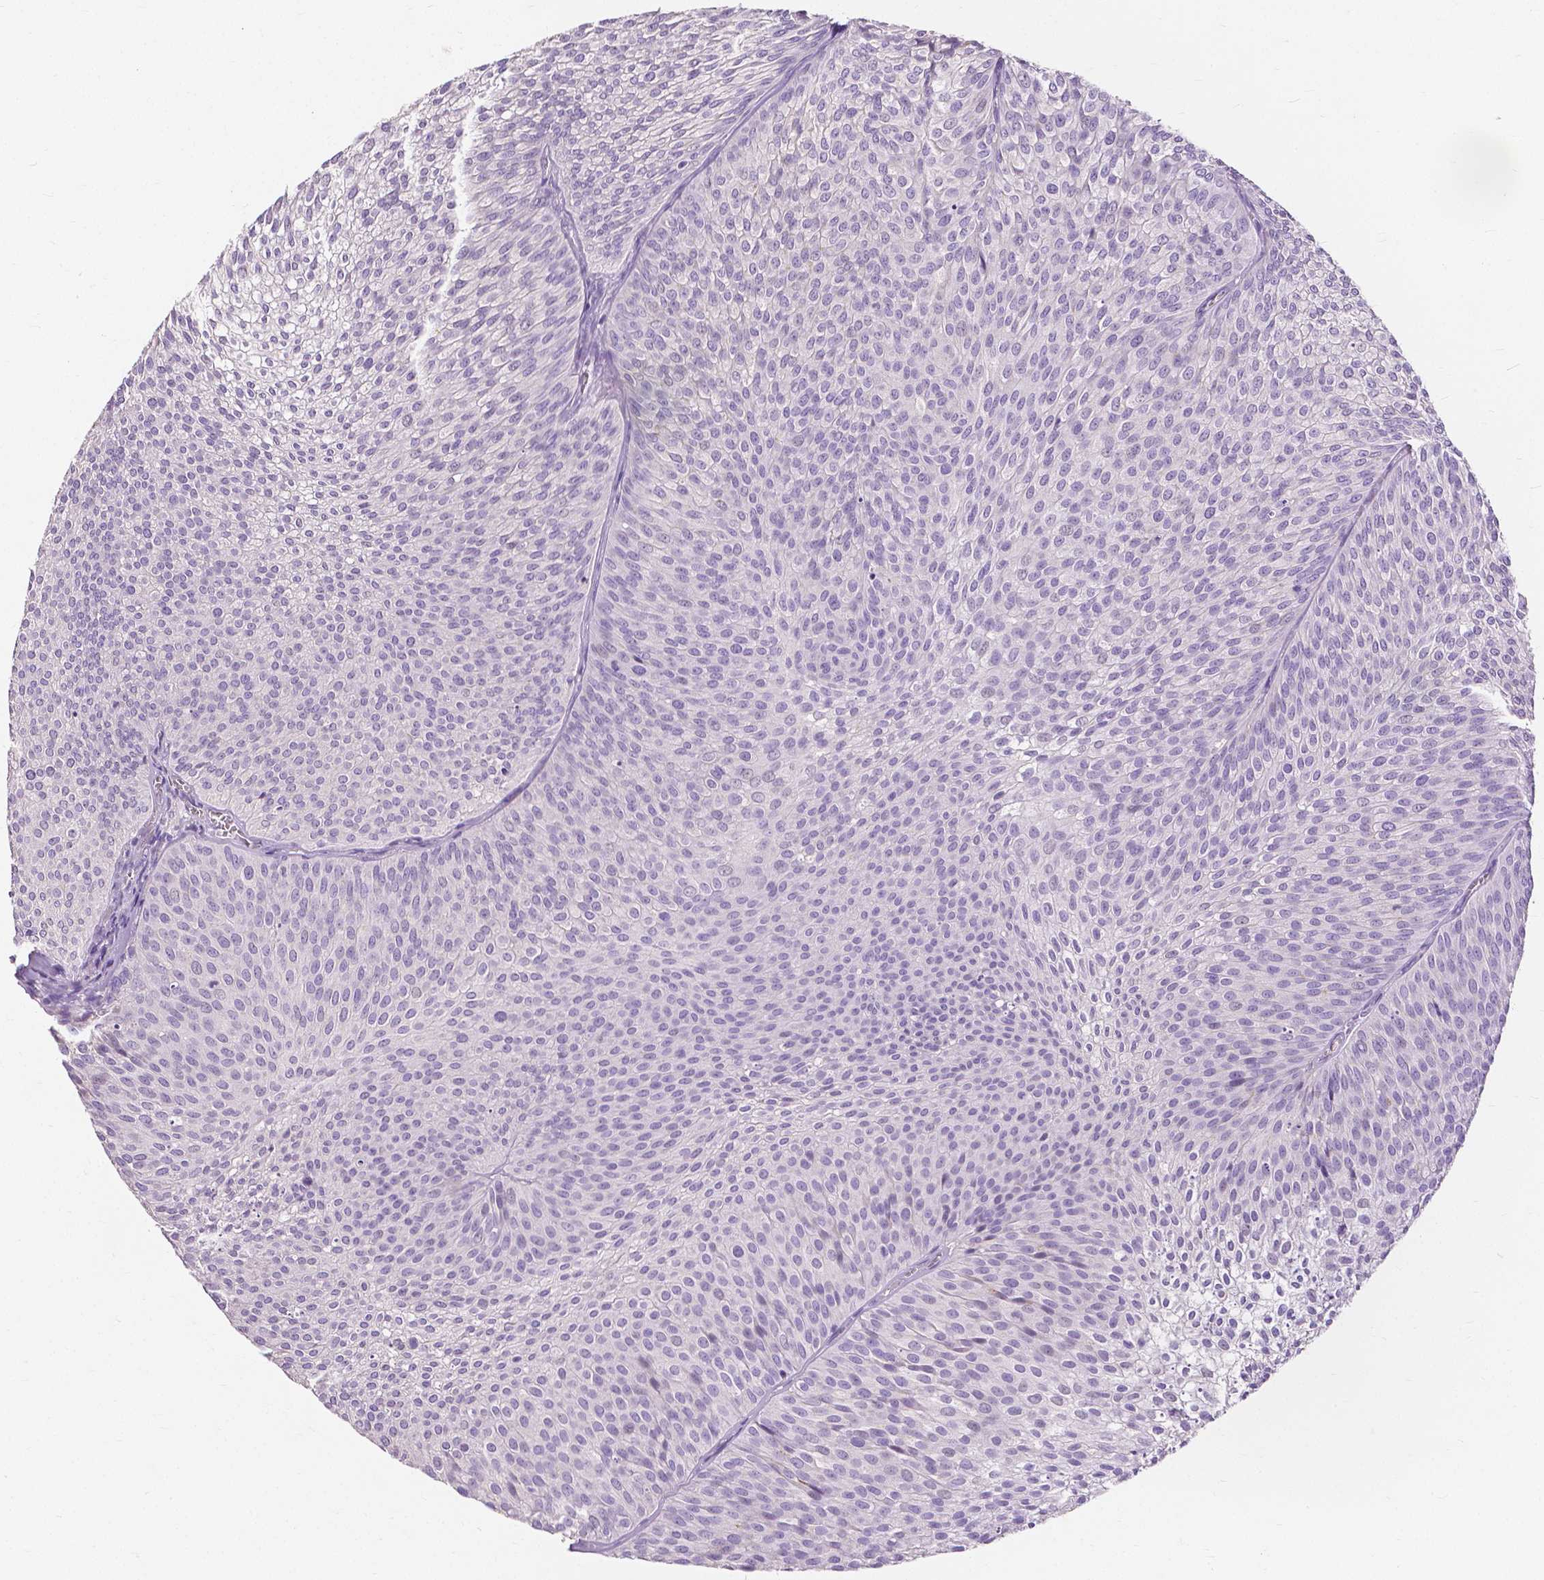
{"staining": {"intensity": "negative", "quantity": "none", "location": "none"}, "tissue": "urothelial cancer", "cell_type": "Tumor cells", "image_type": "cancer", "snomed": [{"axis": "morphology", "description": "Urothelial carcinoma, Low grade"}, {"axis": "topography", "description": "Urinary bladder"}], "caption": "High magnification brightfield microscopy of urothelial cancer stained with DAB (brown) and counterstained with hematoxylin (blue): tumor cells show no significant staining.", "gene": "CXCR2", "patient": {"sex": "male", "age": 91}}